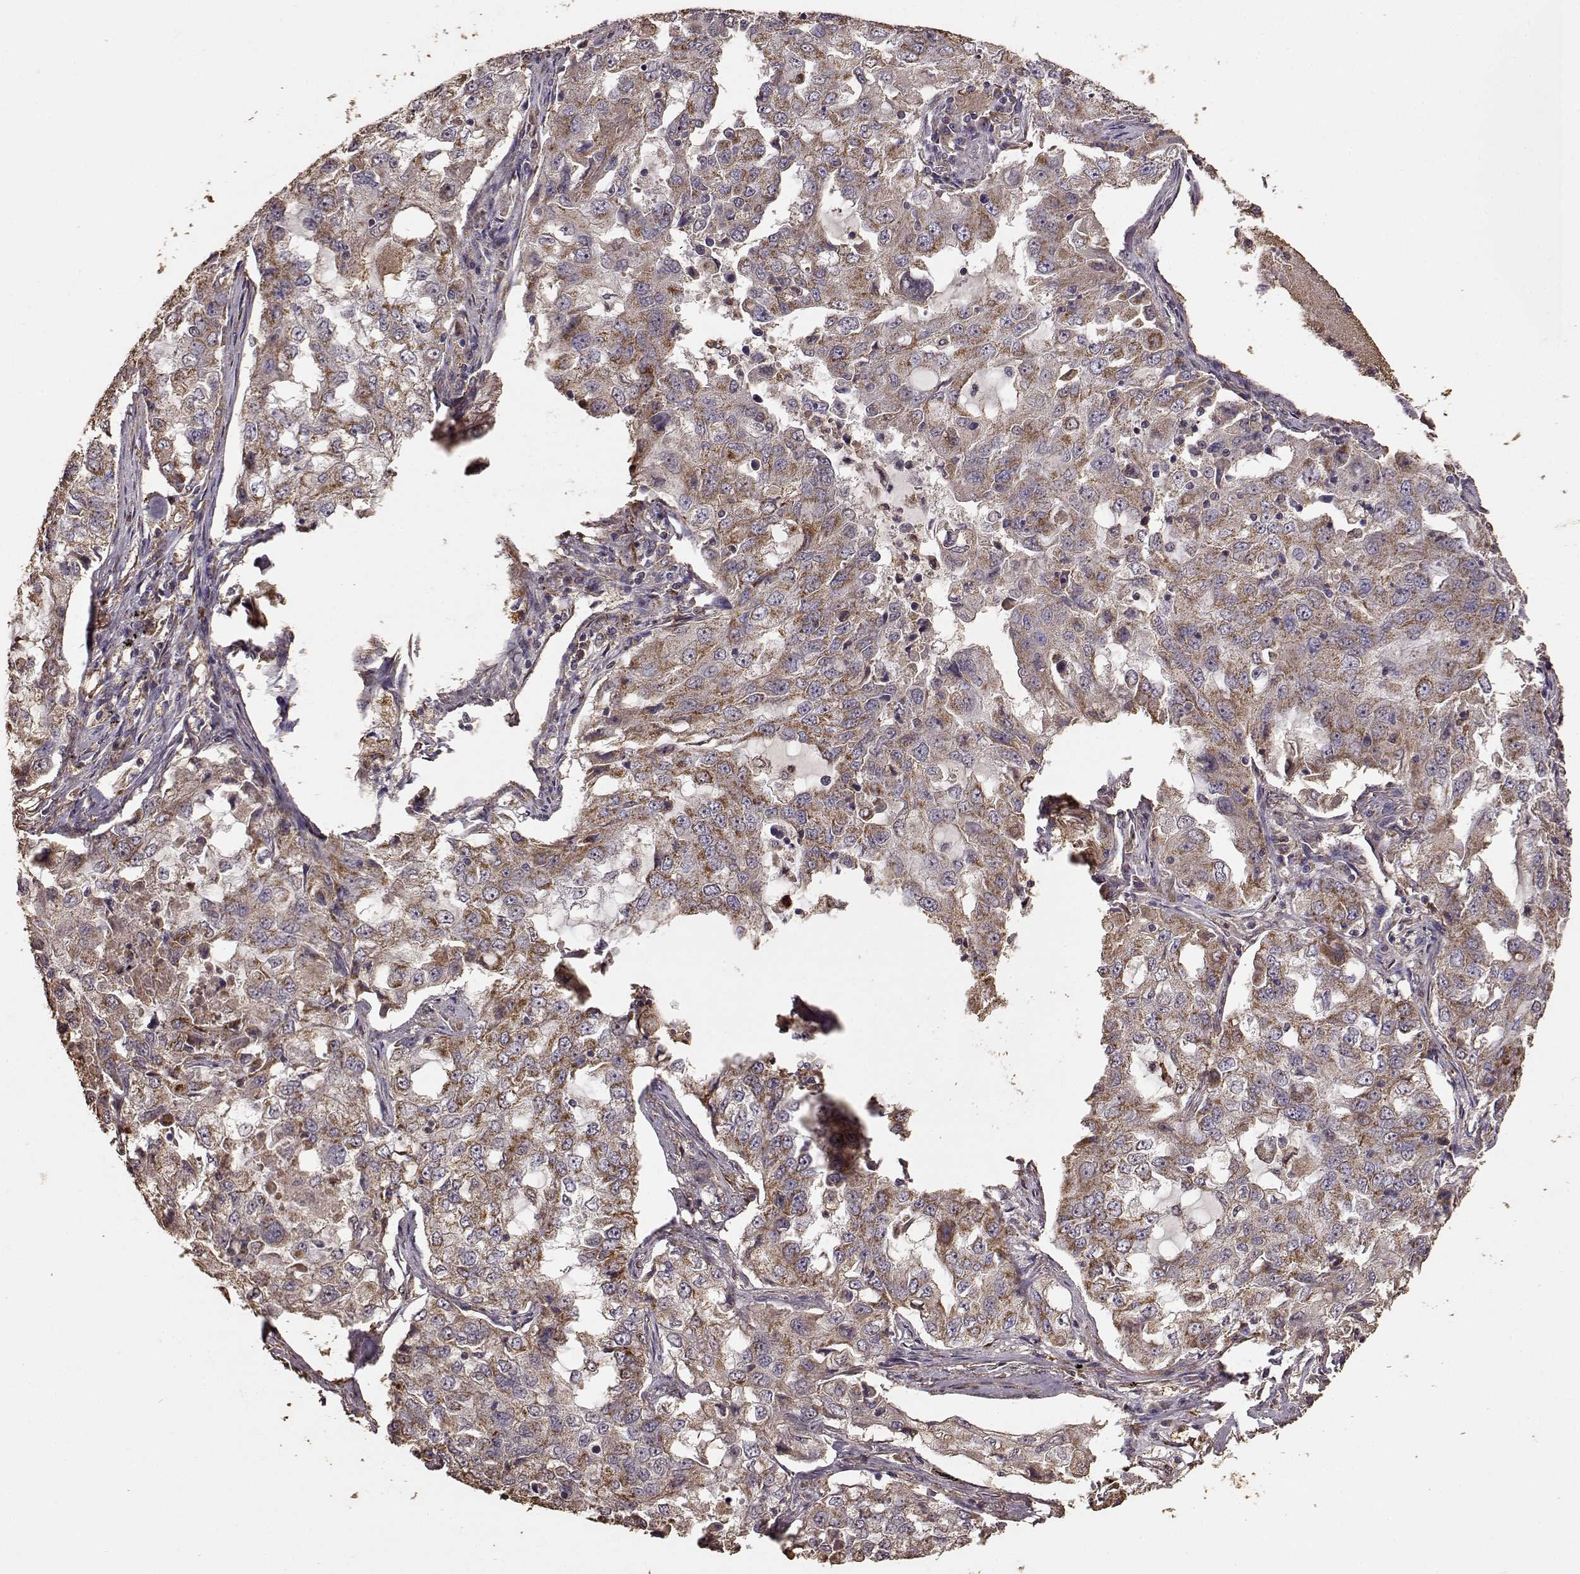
{"staining": {"intensity": "moderate", "quantity": ">75%", "location": "cytoplasmic/membranous"}, "tissue": "lung cancer", "cell_type": "Tumor cells", "image_type": "cancer", "snomed": [{"axis": "morphology", "description": "Adenocarcinoma, NOS"}, {"axis": "topography", "description": "Lung"}], "caption": "There is medium levels of moderate cytoplasmic/membranous expression in tumor cells of adenocarcinoma (lung), as demonstrated by immunohistochemical staining (brown color).", "gene": "PTGES2", "patient": {"sex": "female", "age": 61}}